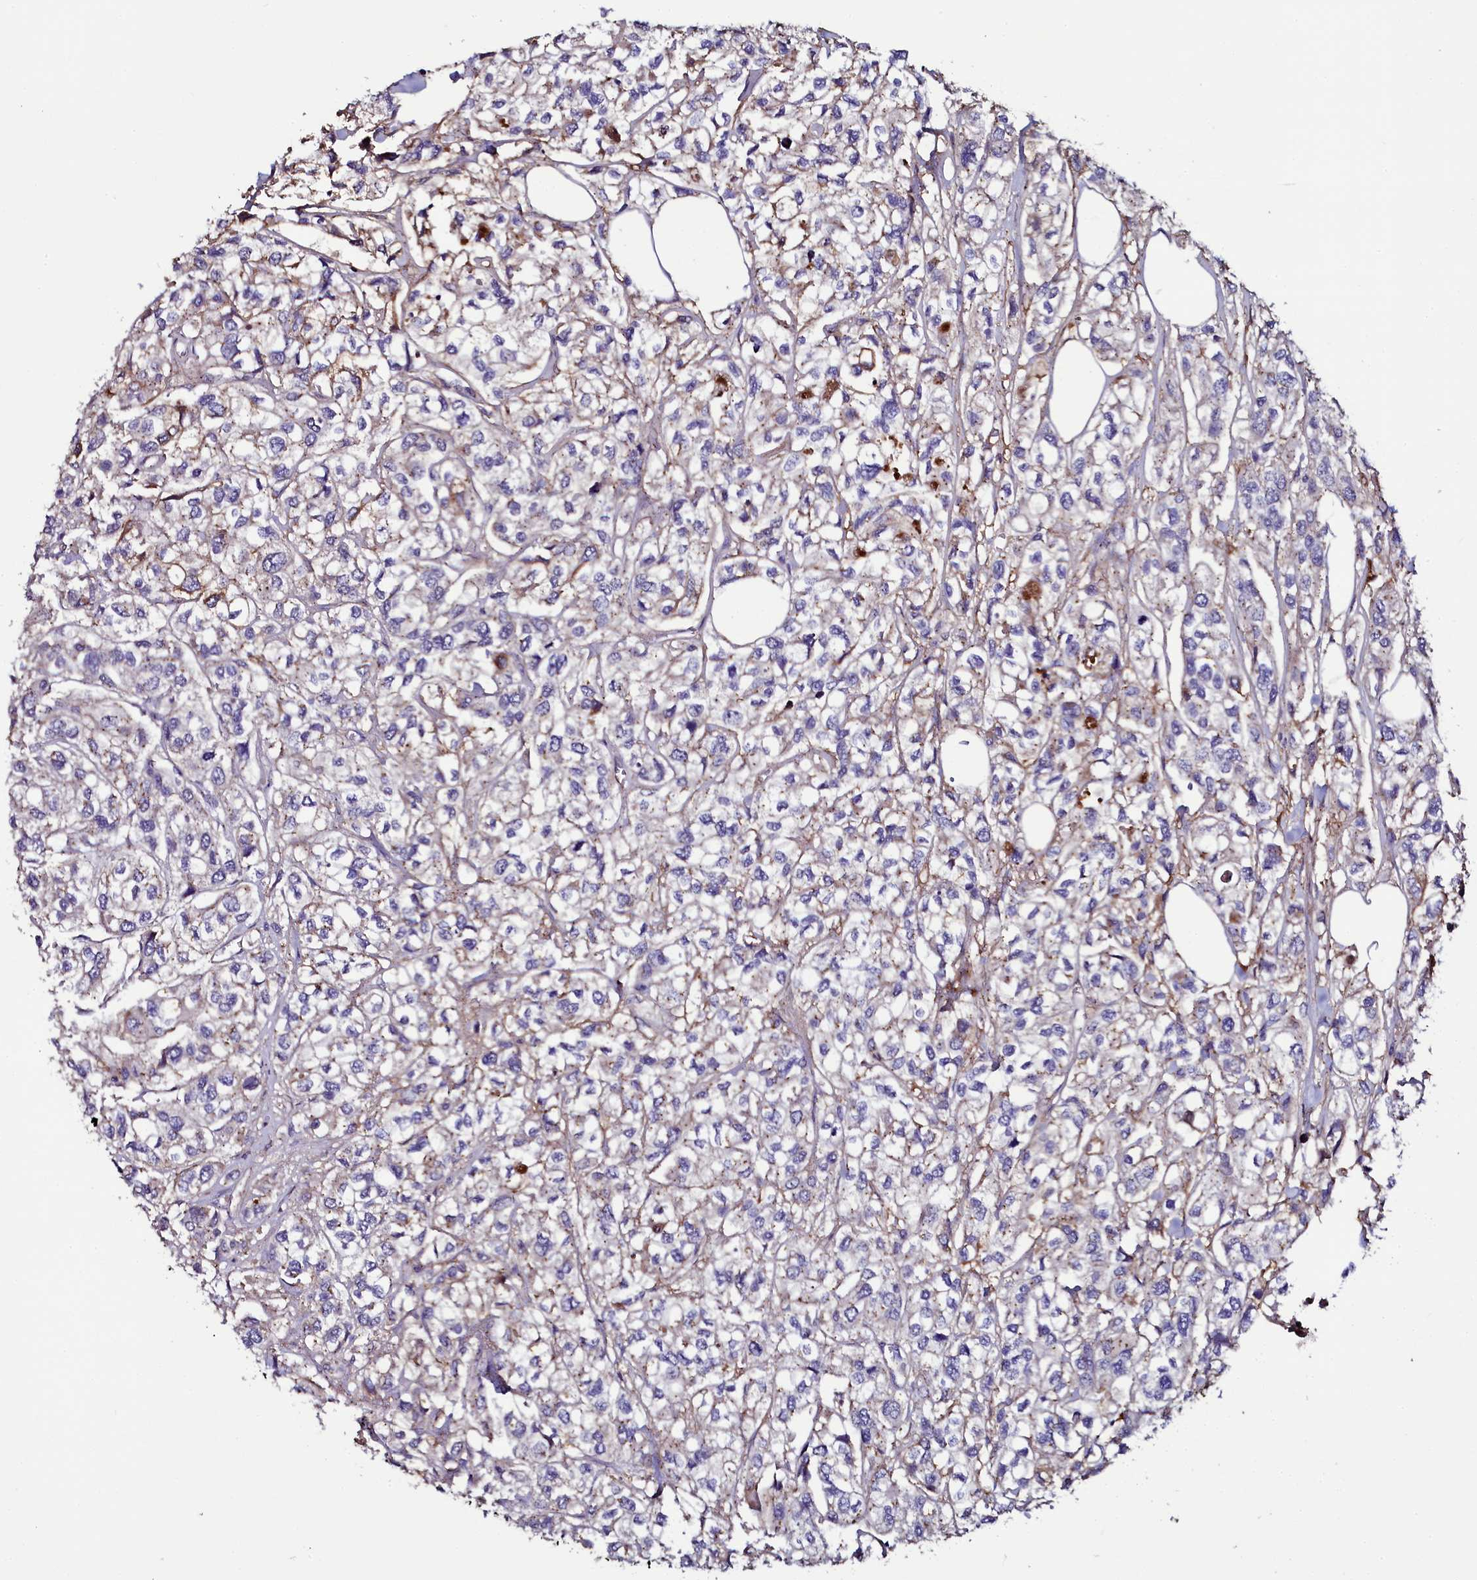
{"staining": {"intensity": "weak", "quantity": "25%-75%", "location": "cytoplasmic/membranous"}, "tissue": "urothelial cancer", "cell_type": "Tumor cells", "image_type": "cancer", "snomed": [{"axis": "morphology", "description": "Urothelial carcinoma, High grade"}, {"axis": "topography", "description": "Urinary bladder"}], "caption": "Brown immunohistochemical staining in urothelial carcinoma (high-grade) exhibits weak cytoplasmic/membranous expression in approximately 25%-75% of tumor cells. The protein is shown in brown color, while the nuclei are stained blue.", "gene": "USPL1", "patient": {"sex": "male", "age": 67}}